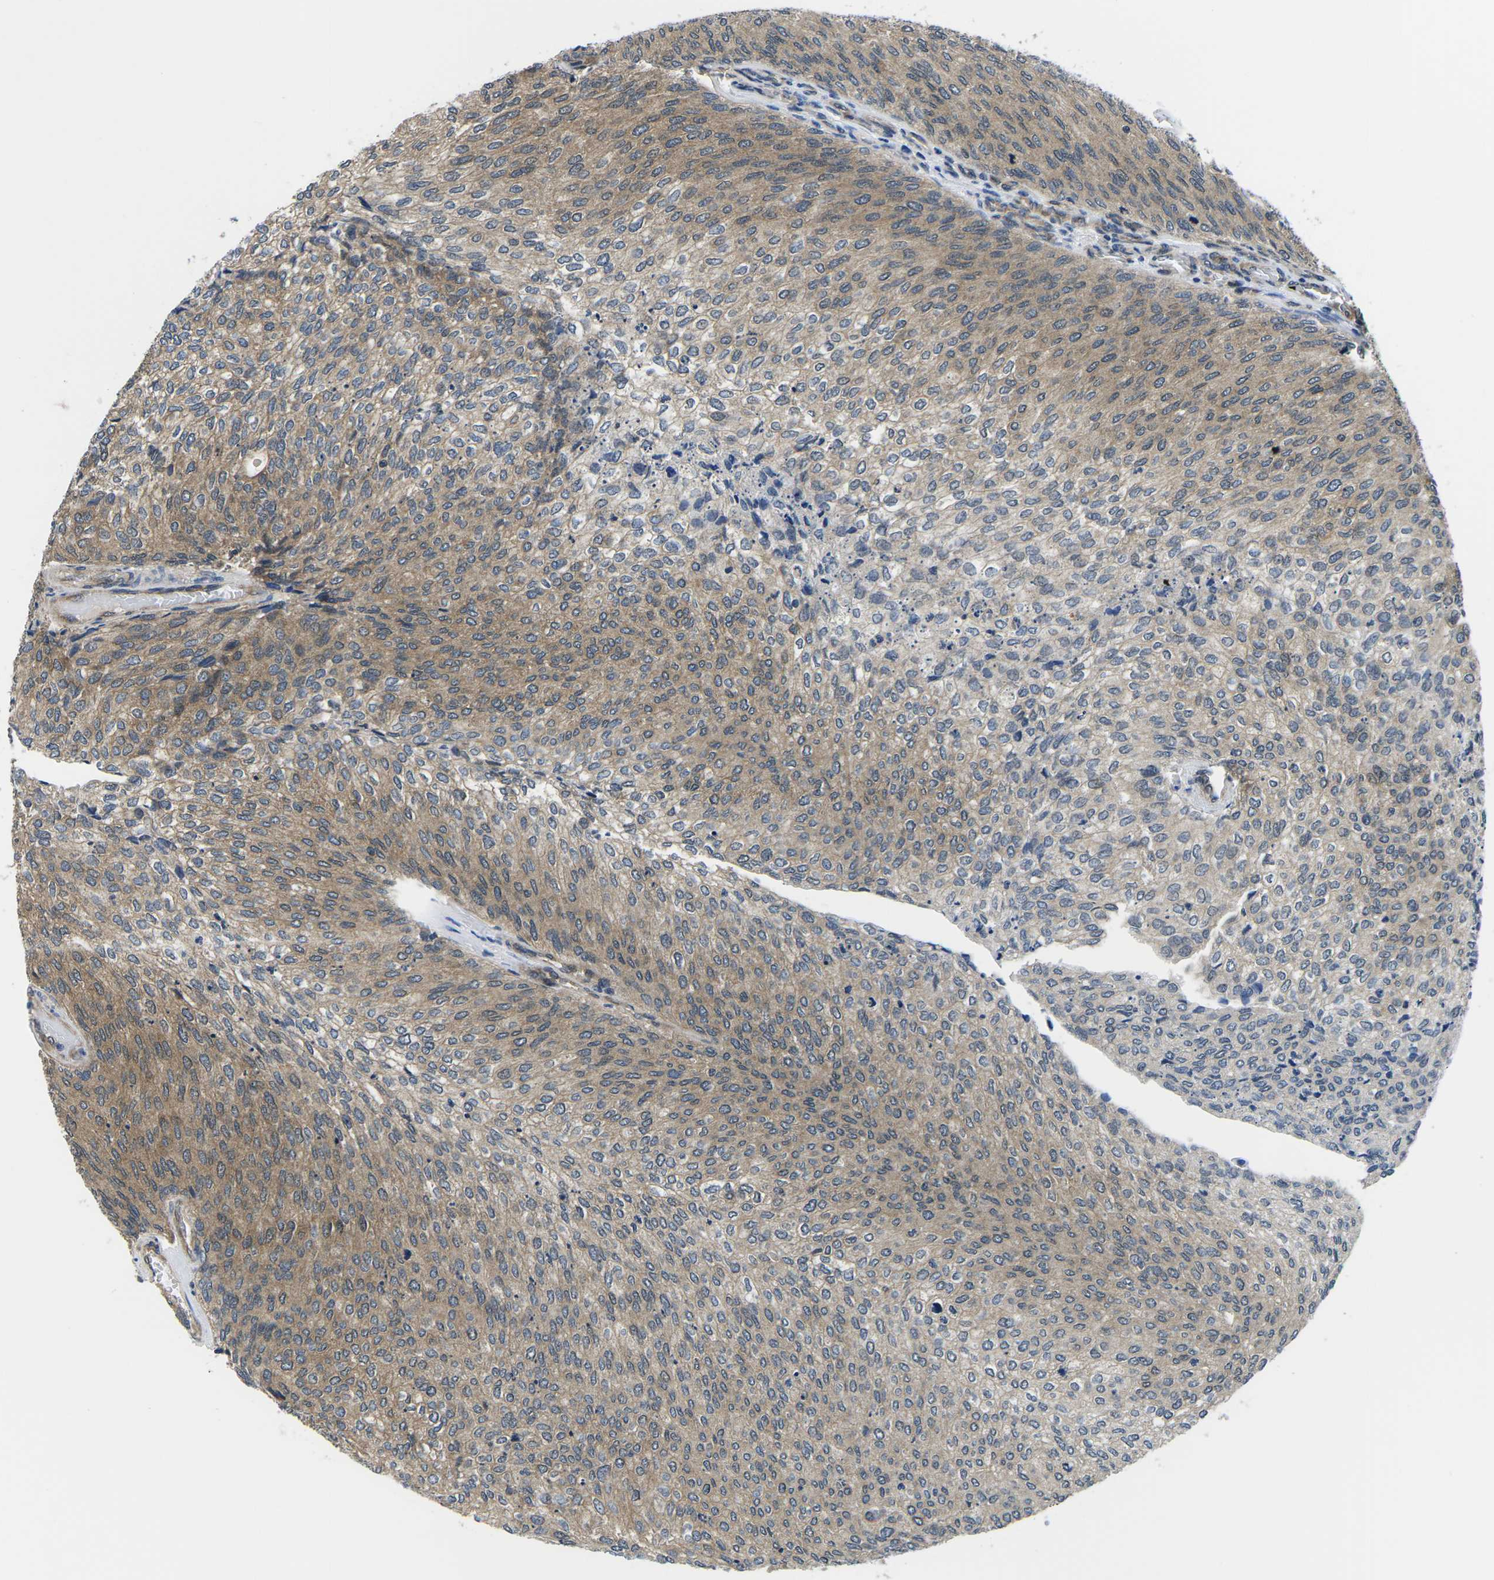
{"staining": {"intensity": "moderate", "quantity": ">75%", "location": "cytoplasmic/membranous"}, "tissue": "urothelial cancer", "cell_type": "Tumor cells", "image_type": "cancer", "snomed": [{"axis": "morphology", "description": "Urothelial carcinoma, Low grade"}, {"axis": "topography", "description": "Urinary bladder"}], "caption": "An immunohistochemistry photomicrograph of tumor tissue is shown. Protein staining in brown highlights moderate cytoplasmic/membranous positivity in low-grade urothelial carcinoma within tumor cells. Immunohistochemistry stains the protein in brown and the nuclei are stained blue.", "gene": "GSK3B", "patient": {"sex": "female", "age": 79}}